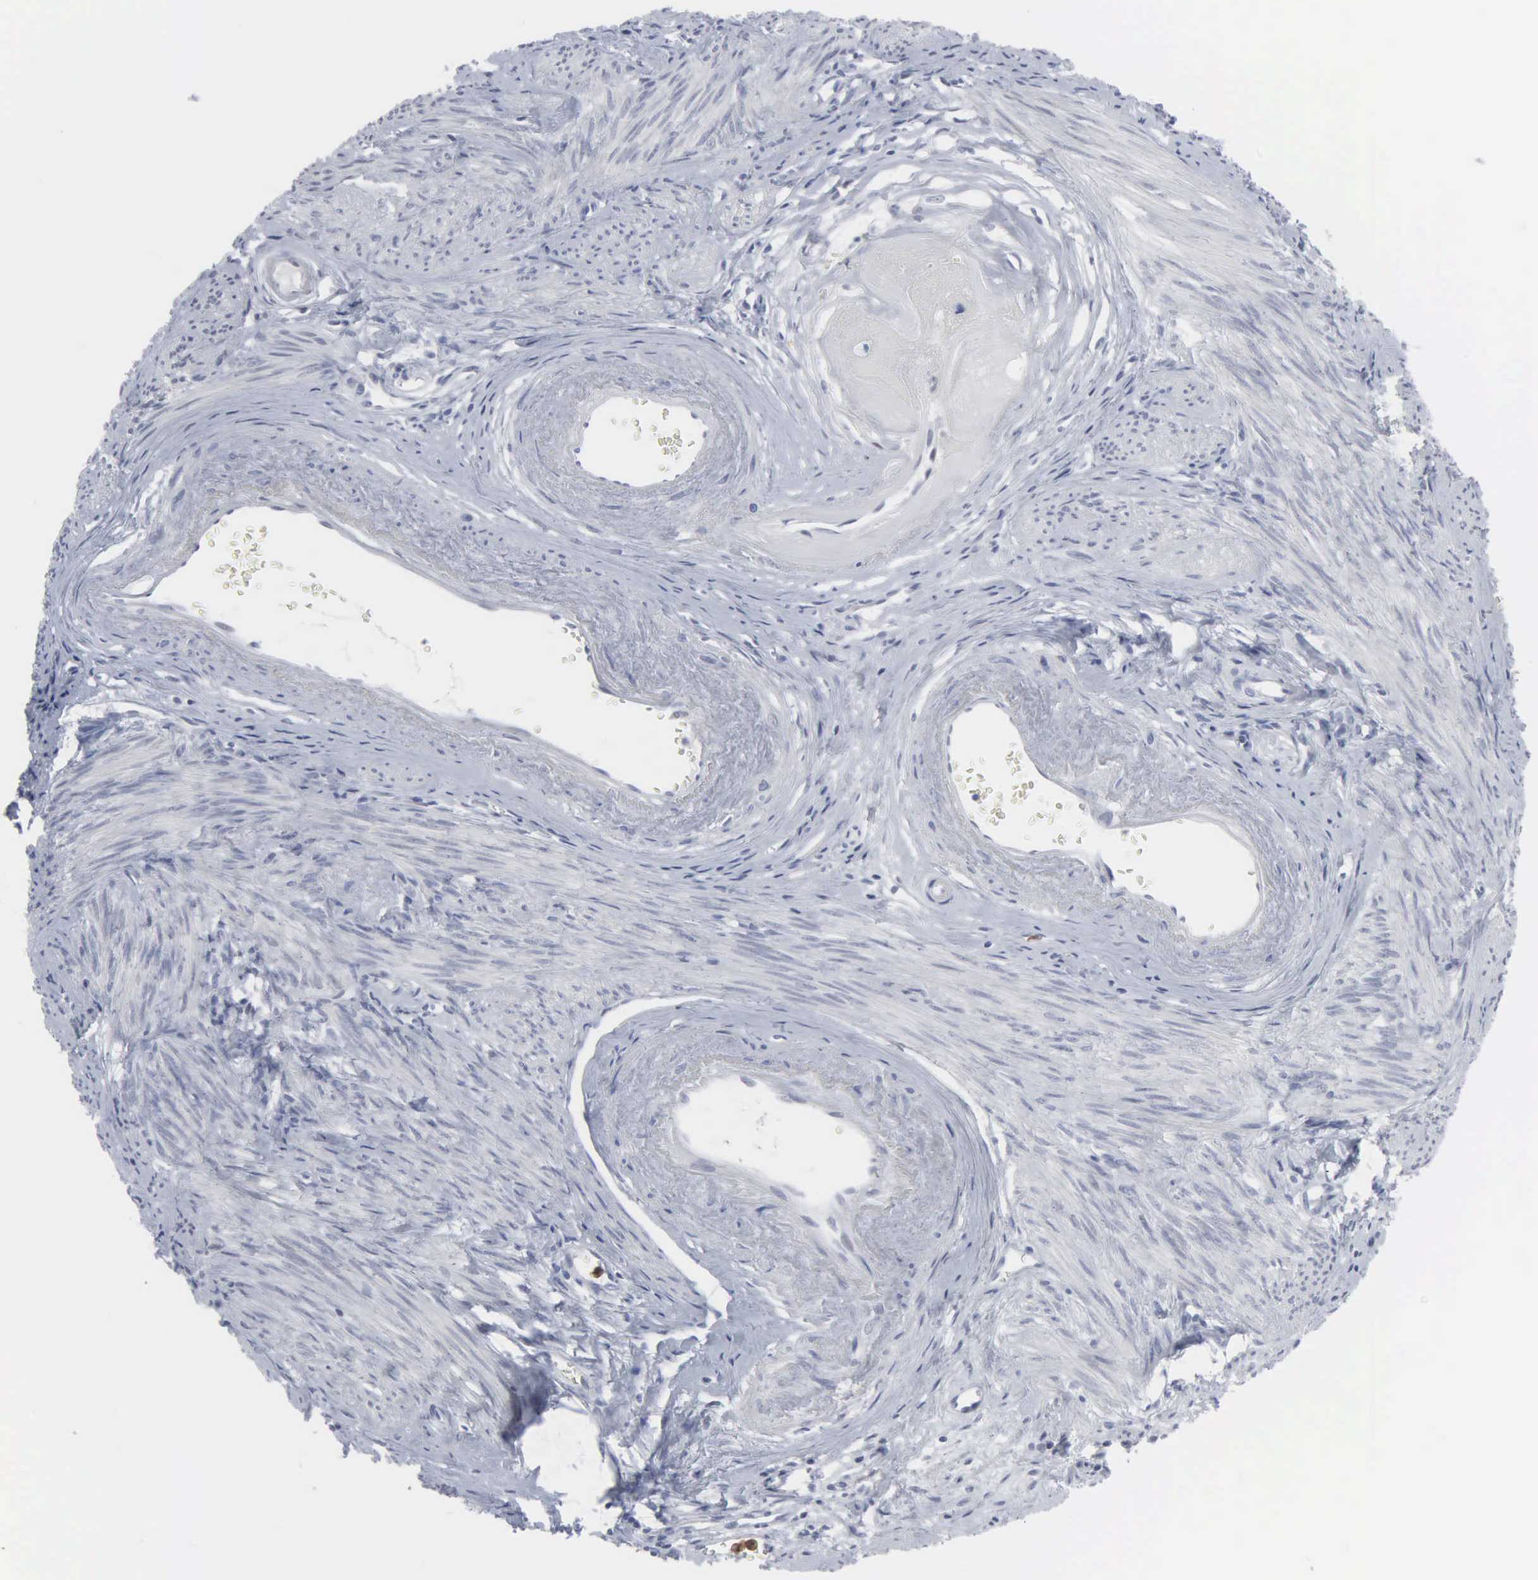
{"staining": {"intensity": "negative", "quantity": "none", "location": "none"}, "tissue": "endometrial cancer", "cell_type": "Tumor cells", "image_type": "cancer", "snomed": [{"axis": "morphology", "description": "Adenocarcinoma, NOS"}, {"axis": "topography", "description": "Endometrium"}], "caption": "IHC of human endometrial cancer displays no staining in tumor cells.", "gene": "SPIN3", "patient": {"sex": "female", "age": 76}}